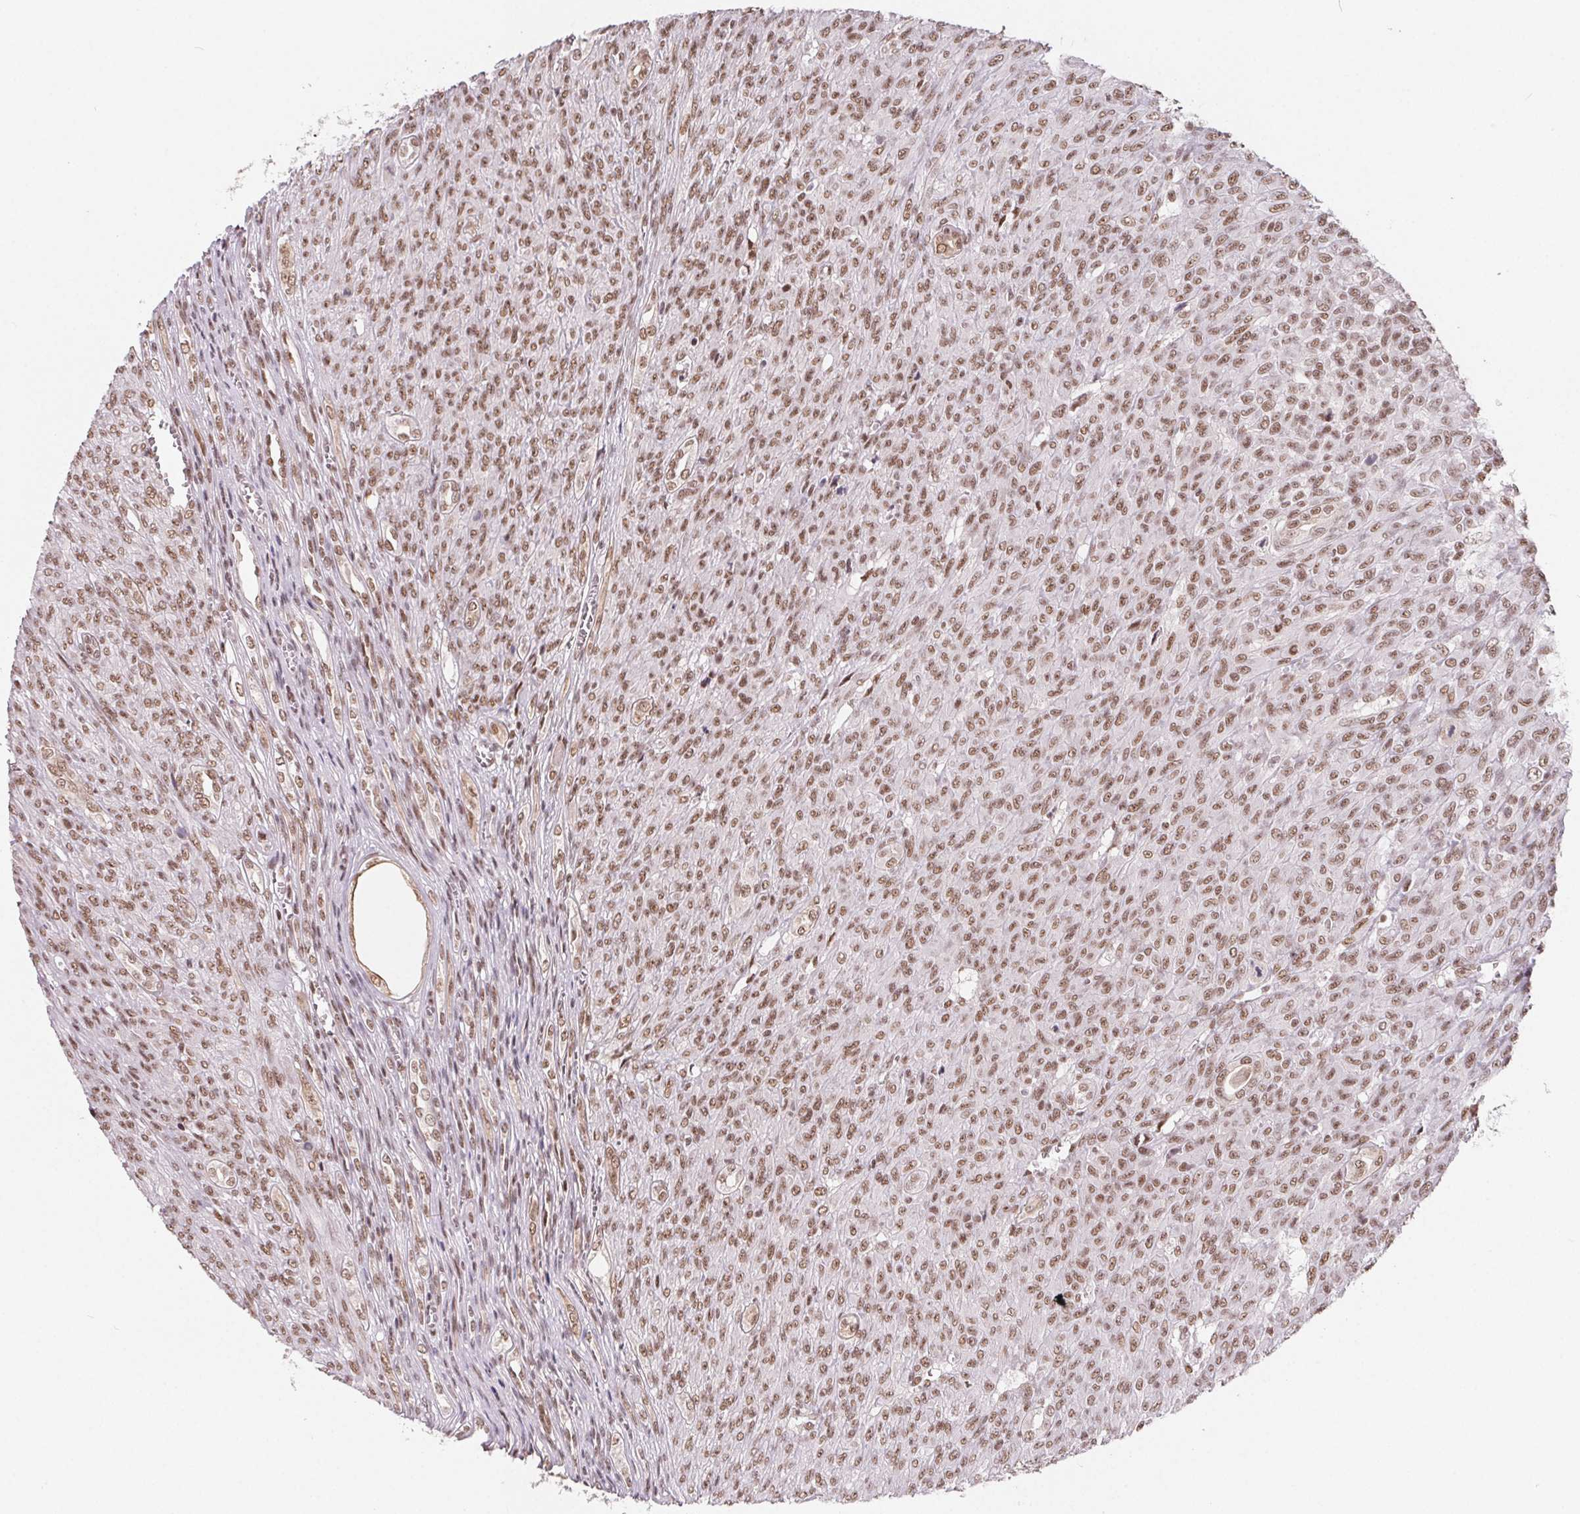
{"staining": {"intensity": "moderate", "quantity": ">75%", "location": "nuclear"}, "tissue": "renal cancer", "cell_type": "Tumor cells", "image_type": "cancer", "snomed": [{"axis": "morphology", "description": "Adenocarcinoma, NOS"}, {"axis": "topography", "description": "Kidney"}], "caption": "The image demonstrates immunohistochemical staining of renal adenocarcinoma. There is moderate nuclear expression is appreciated in approximately >75% of tumor cells. The protein is stained brown, and the nuclei are stained in blue (DAB (3,3'-diaminobenzidine) IHC with brightfield microscopy, high magnification).", "gene": "TCERG1", "patient": {"sex": "male", "age": 58}}